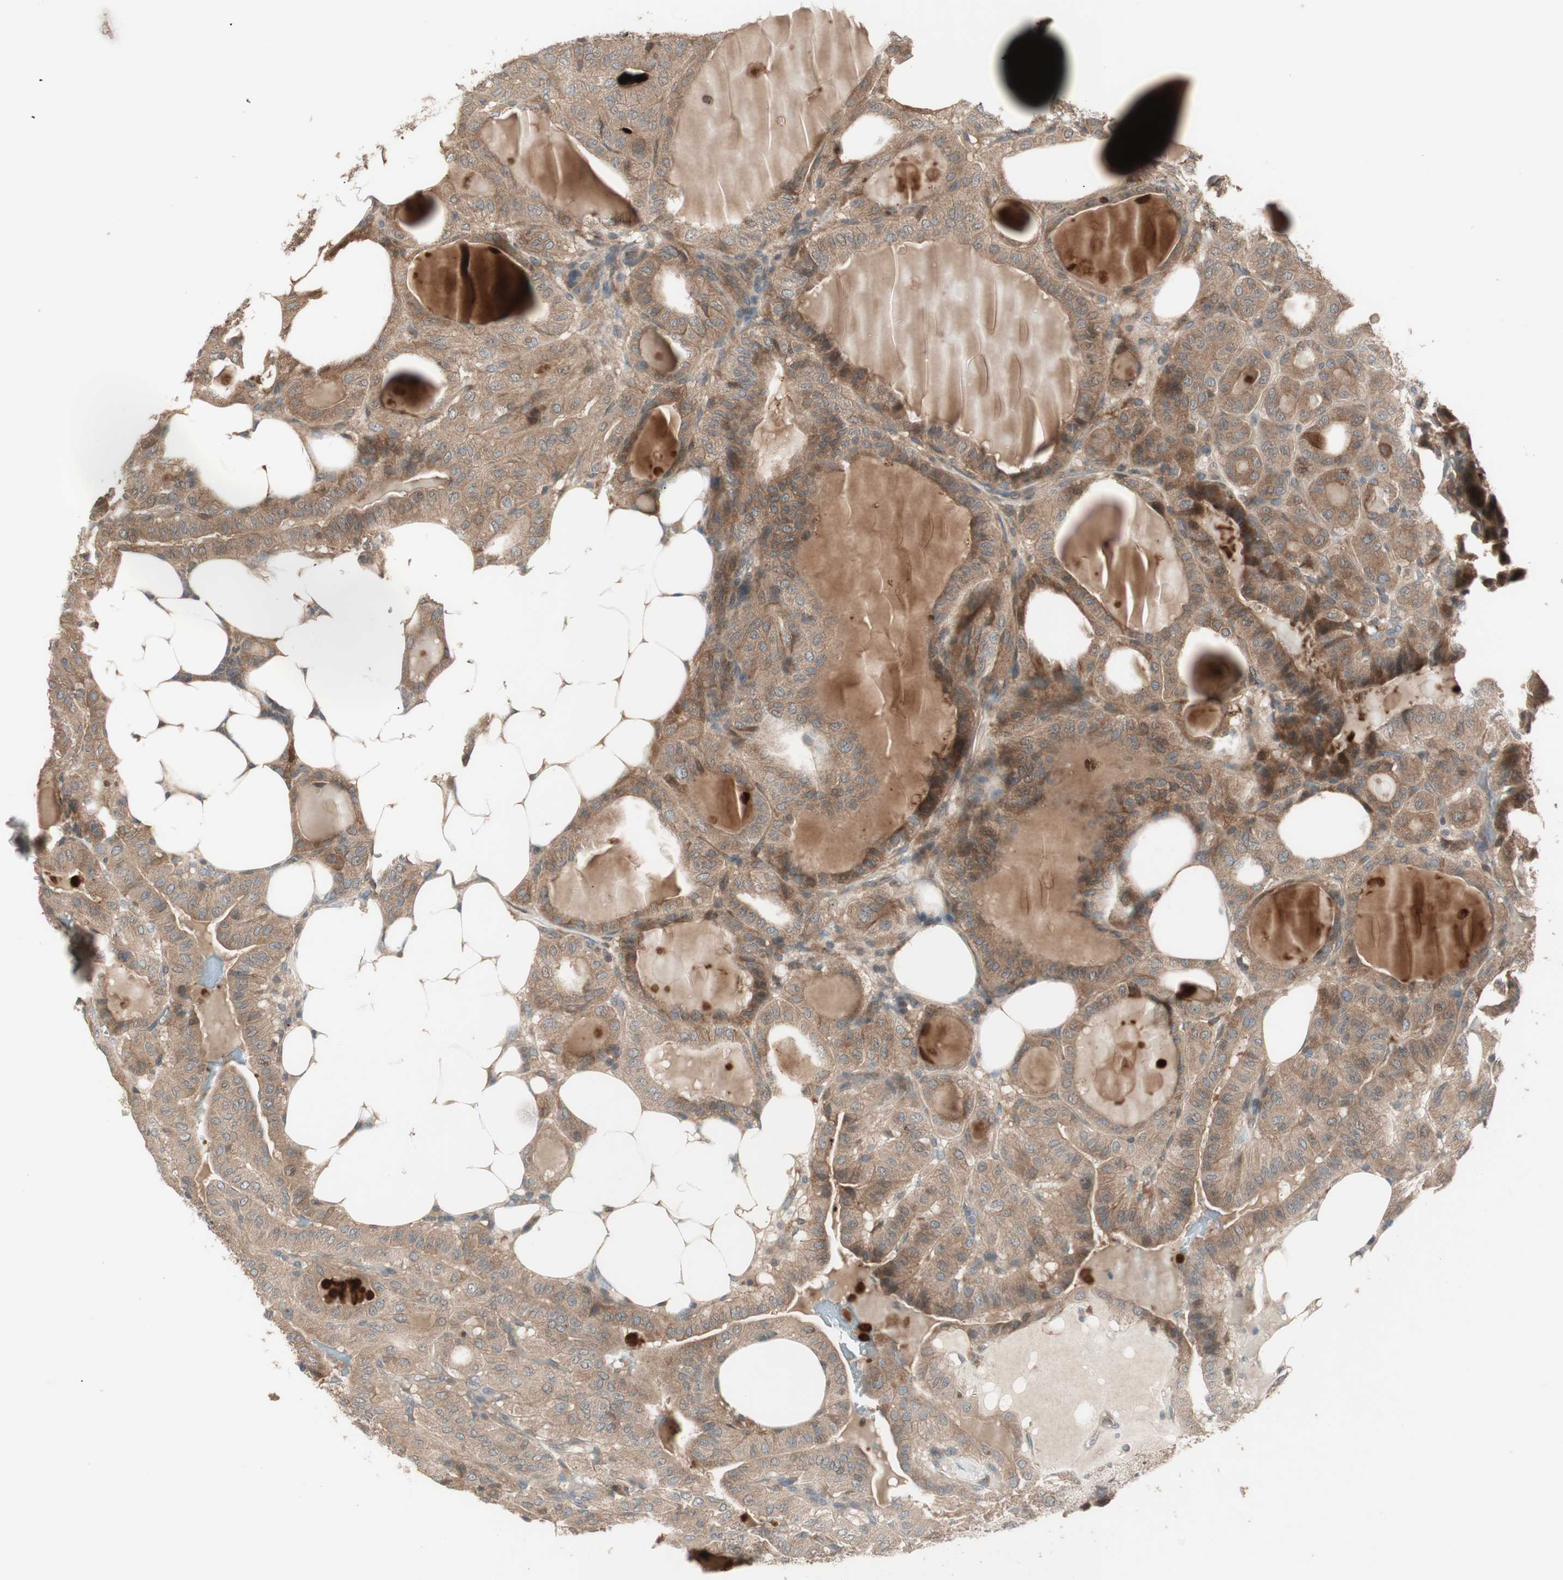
{"staining": {"intensity": "weak", "quantity": ">75%", "location": "cytoplasmic/membranous"}, "tissue": "thyroid cancer", "cell_type": "Tumor cells", "image_type": "cancer", "snomed": [{"axis": "morphology", "description": "Papillary adenocarcinoma, NOS"}, {"axis": "topography", "description": "Thyroid gland"}], "caption": "A histopathology image of human thyroid cancer stained for a protein demonstrates weak cytoplasmic/membranous brown staining in tumor cells.", "gene": "ATP6AP2", "patient": {"sex": "male", "age": 77}}